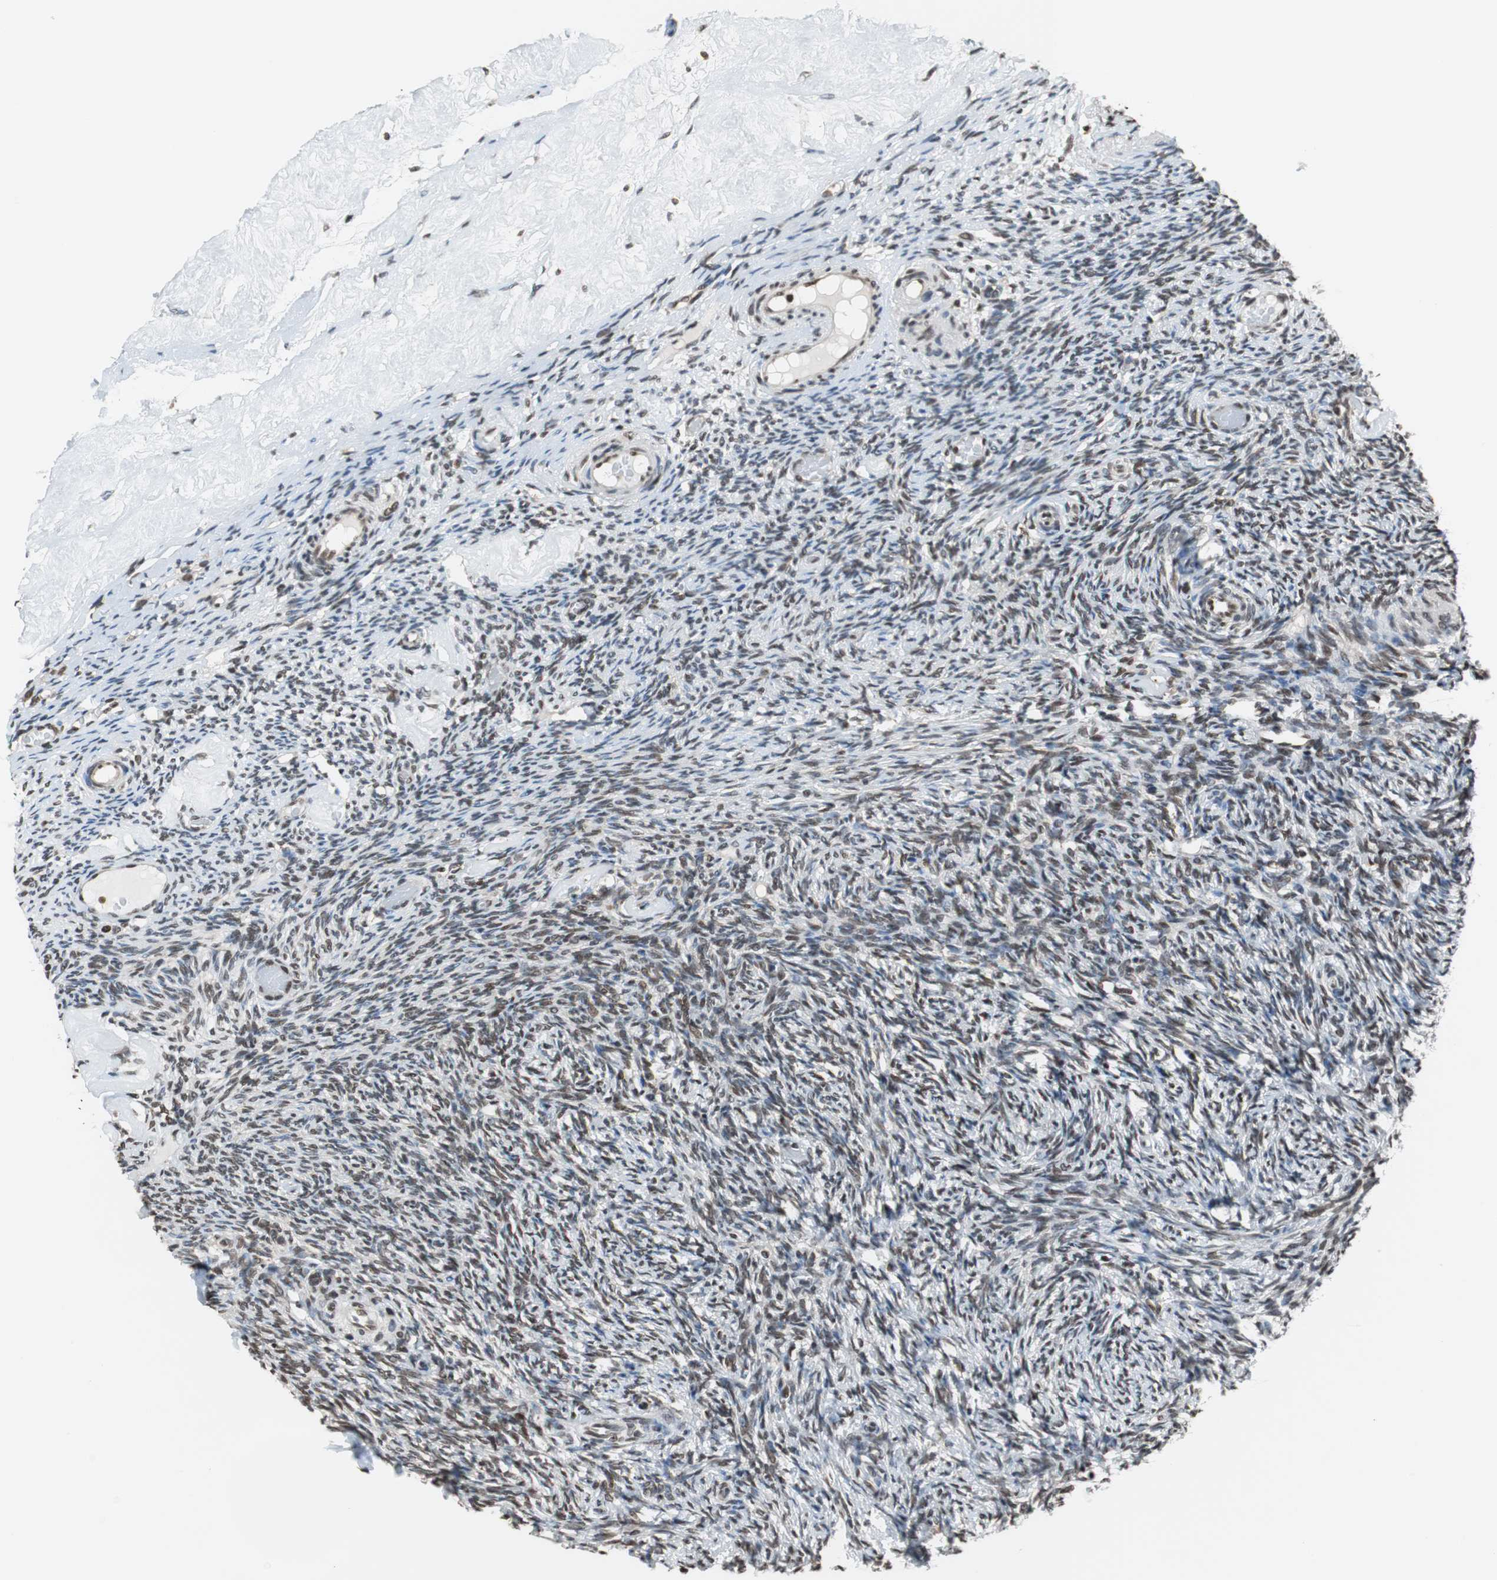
{"staining": {"intensity": "moderate", "quantity": ">75%", "location": "cytoplasmic/membranous,nuclear"}, "tissue": "ovary", "cell_type": "Follicle cells", "image_type": "normal", "snomed": [{"axis": "morphology", "description": "Normal tissue, NOS"}, {"axis": "topography", "description": "Ovary"}], "caption": "A histopathology image of ovary stained for a protein shows moderate cytoplasmic/membranous,nuclear brown staining in follicle cells. The staining is performed using DAB (3,3'-diaminobenzidine) brown chromogen to label protein expression. The nuclei are counter-stained blue using hematoxylin.", "gene": "REST", "patient": {"sex": "female", "age": 60}}